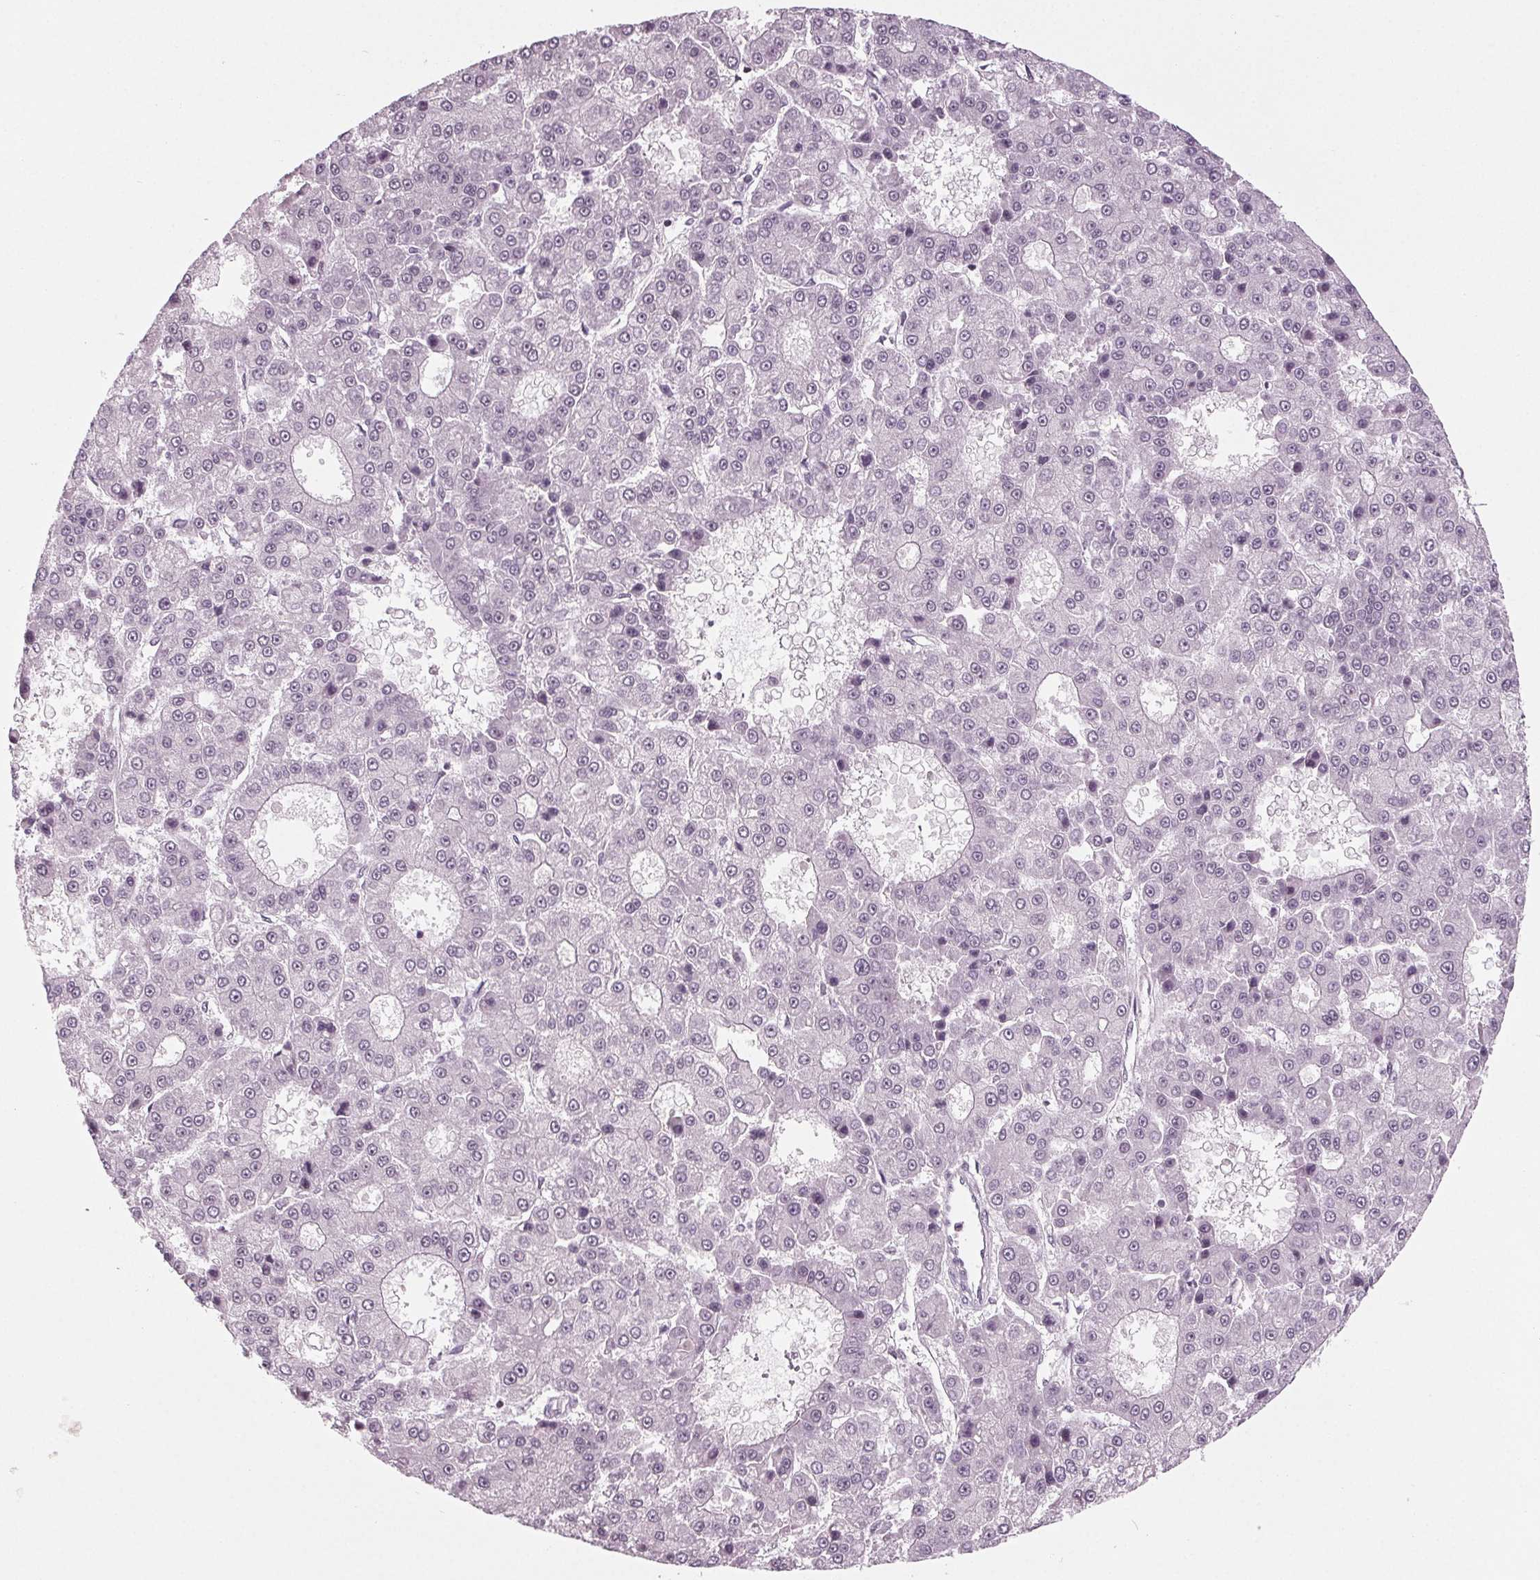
{"staining": {"intensity": "negative", "quantity": "none", "location": "none"}, "tissue": "liver cancer", "cell_type": "Tumor cells", "image_type": "cancer", "snomed": [{"axis": "morphology", "description": "Carcinoma, Hepatocellular, NOS"}, {"axis": "topography", "description": "Liver"}], "caption": "Immunohistochemical staining of hepatocellular carcinoma (liver) shows no significant staining in tumor cells. (DAB (3,3'-diaminobenzidine) IHC visualized using brightfield microscopy, high magnification).", "gene": "DDX41", "patient": {"sex": "male", "age": 70}}